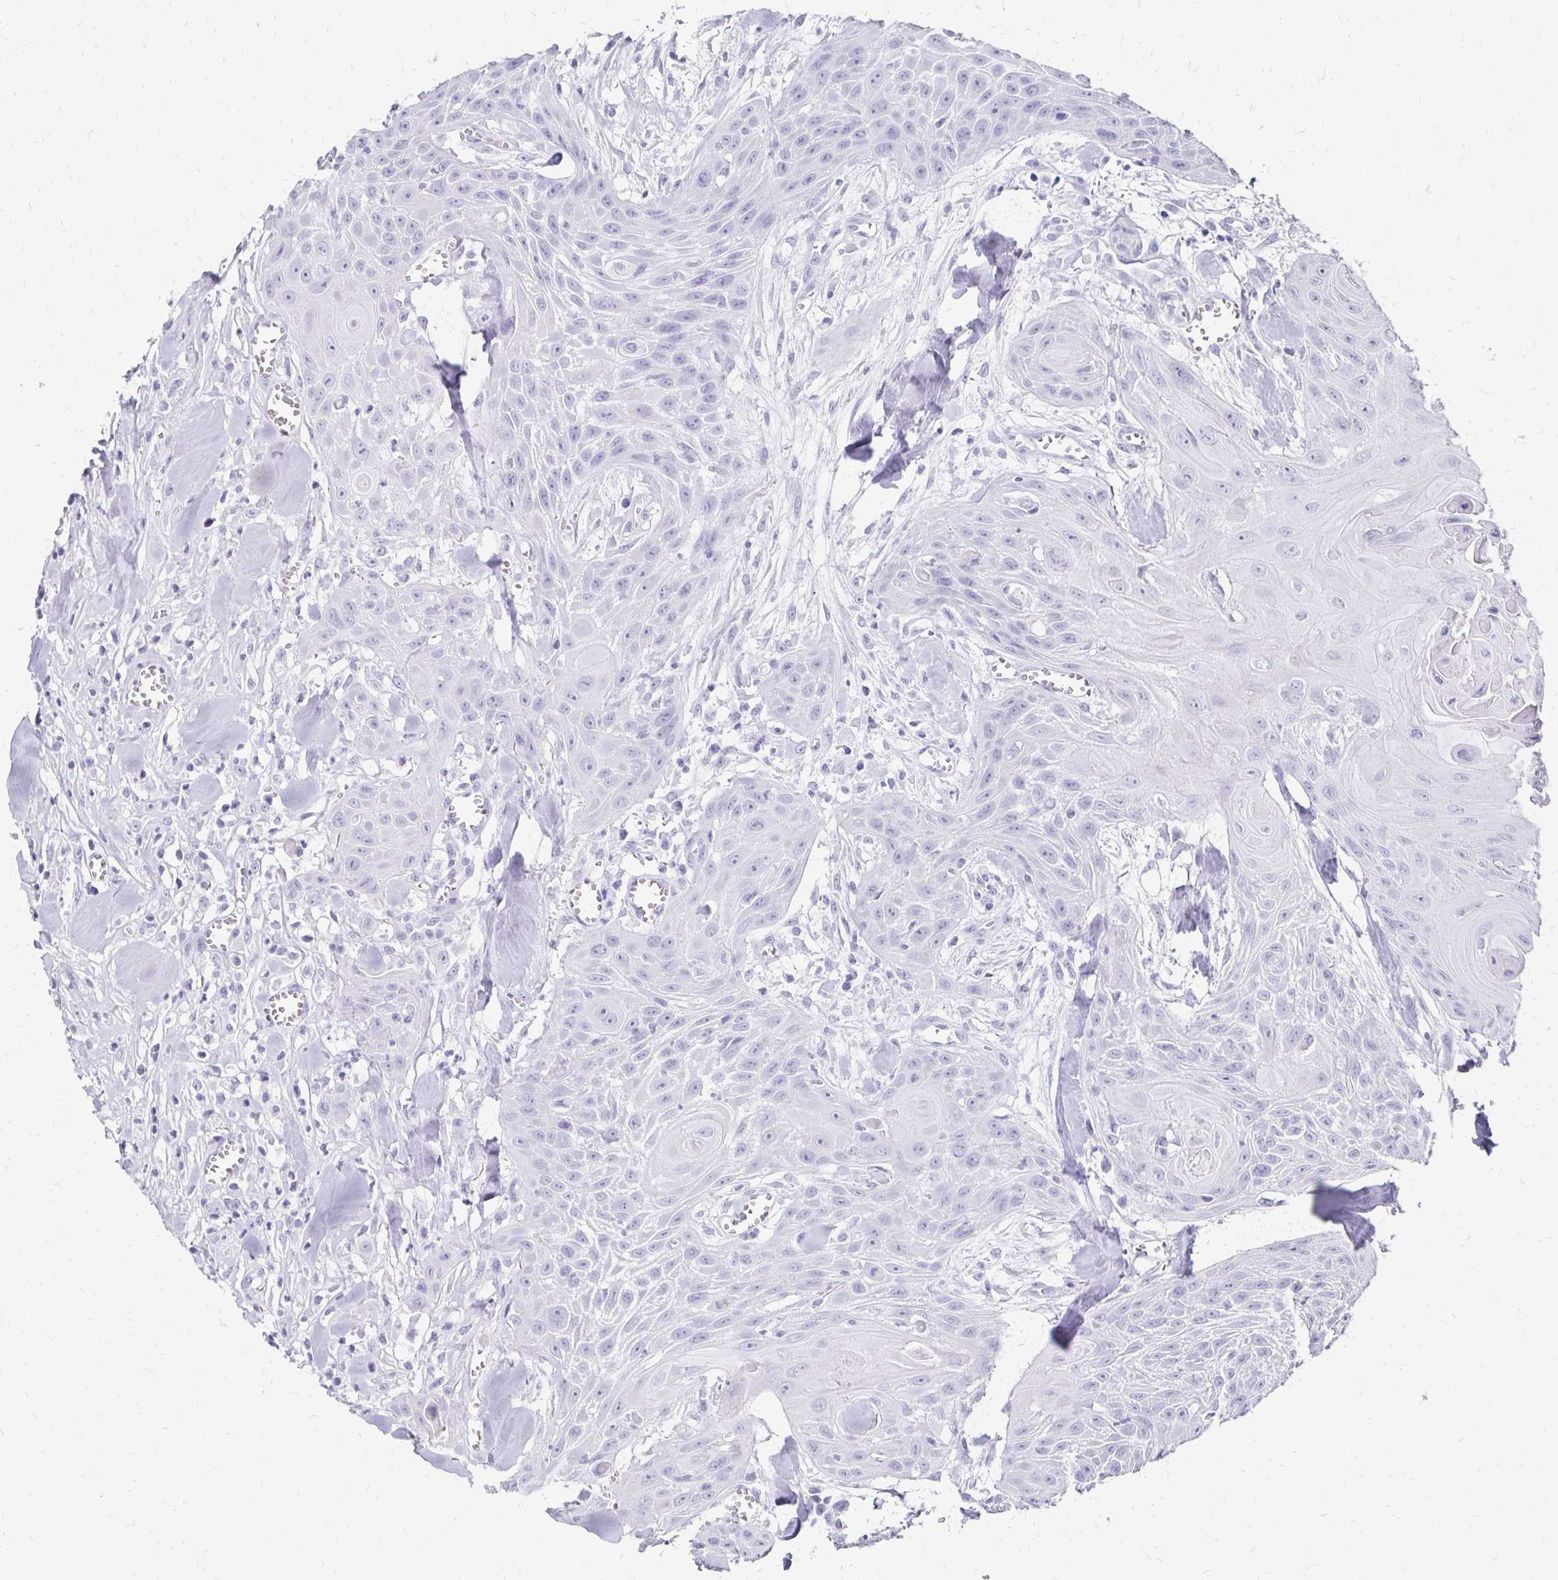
{"staining": {"intensity": "negative", "quantity": "none", "location": "none"}, "tissue": "head and neck cancer", "cell_type": "Tumor cells", "image_type": "cancer", "snomed": [{"axis": "morphology", "description": "Squamous cell carcinoma, NOS"}, {"axis": "topography", "description": "Lymph node"}, {"axis": "topography", "description": "Salivary gland"}, {"axis": "topography", "description": "Head-Neck"}], "caption": "The immunohistochemistry (IHC) histopathology image has no significant expression in tumor cells of head and neck squamous cell carcinoma tissue.", "gene": "GIP", "patient": {"sex": "female", "age": 74}}